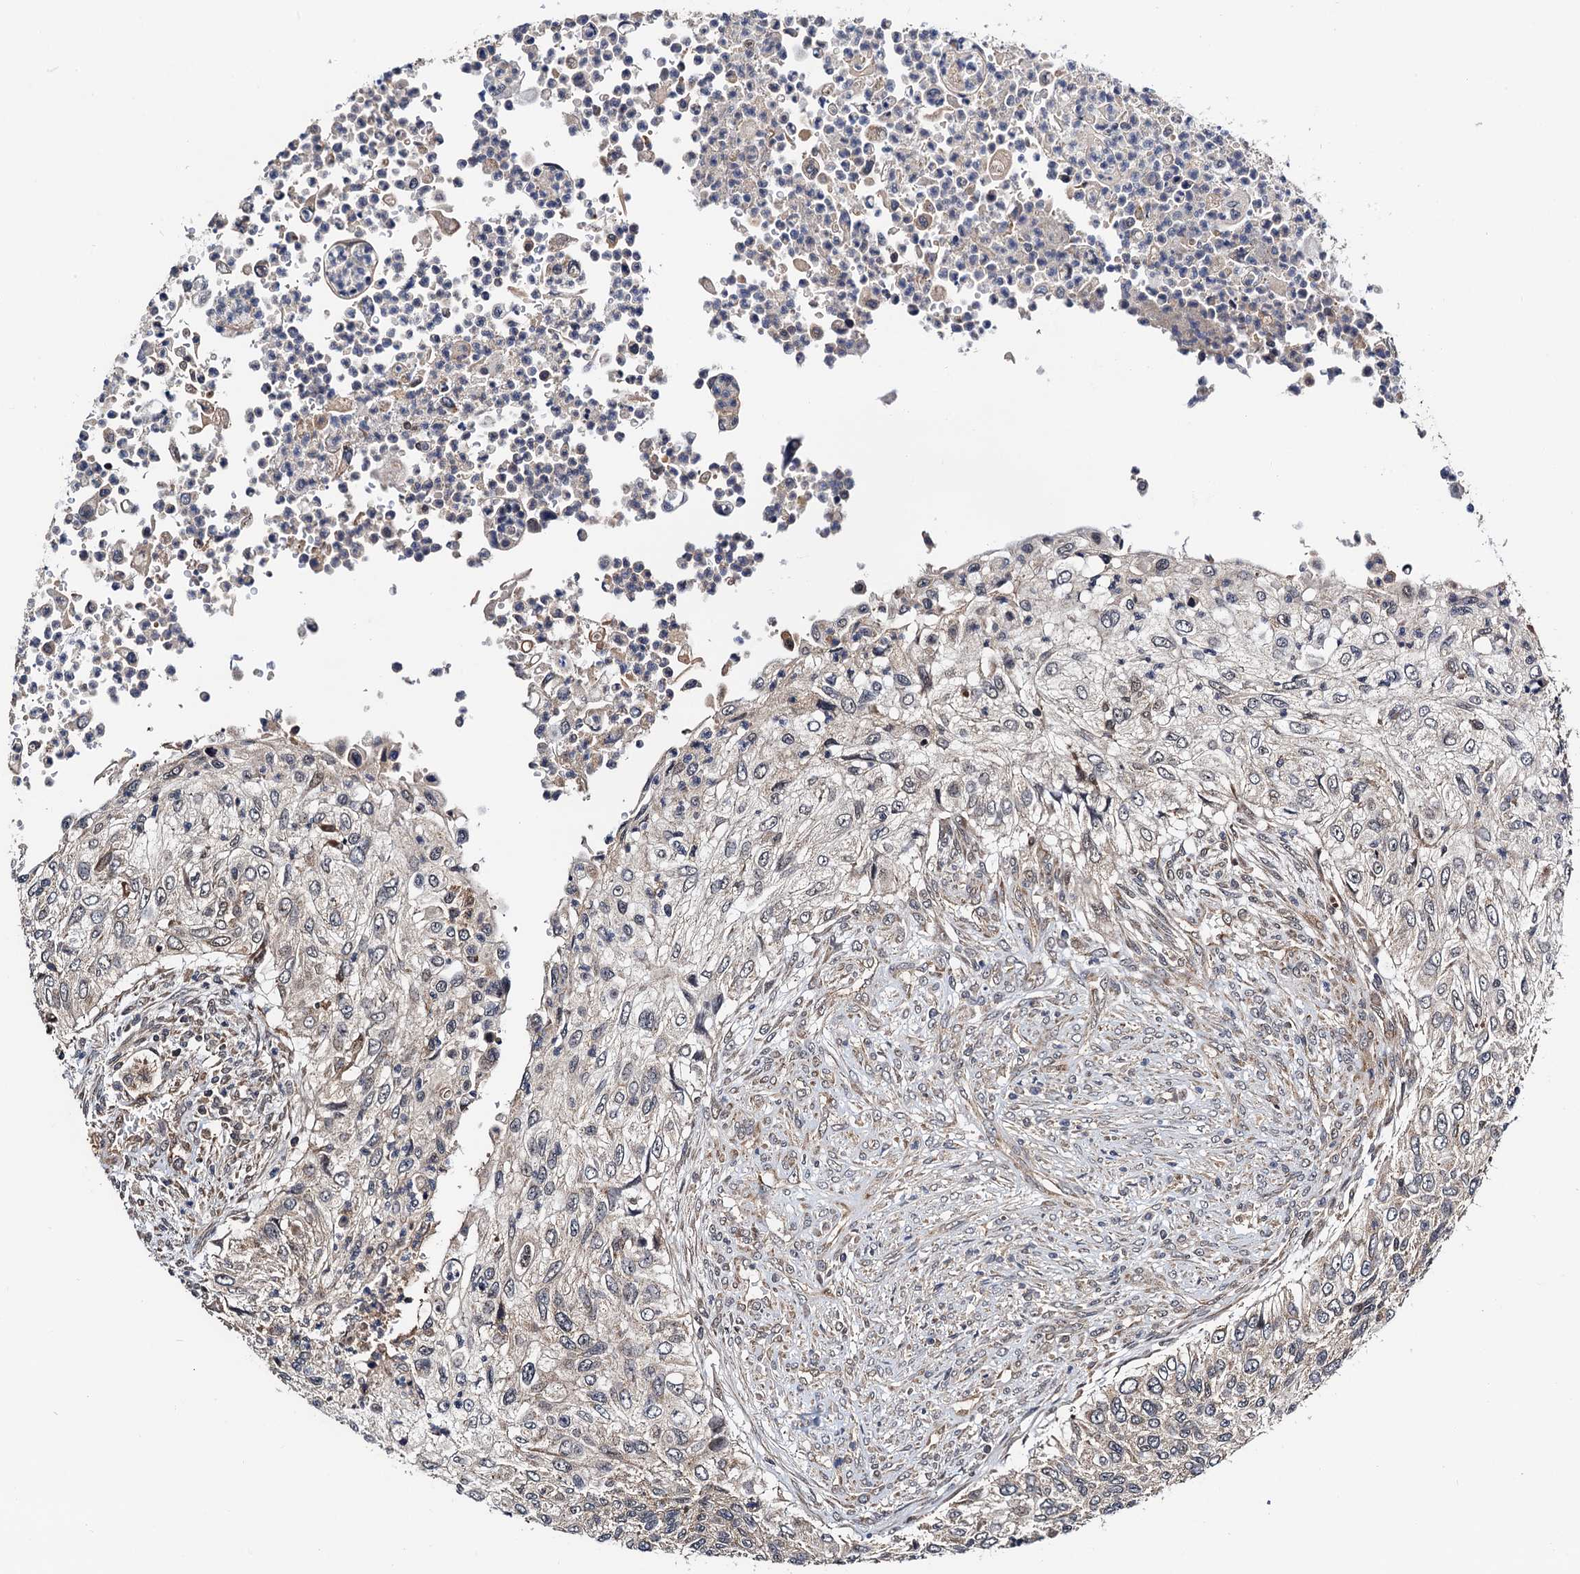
{"staining": {"intensity": "negative", "quantity": "none", "location": "none"}, "tissue": "urothelial cancer", "cell_type": "Tumor cells", "image_type": "cancer", "snomed": [{"axis": "morphology", "description": "Urothelial carcinoma, High grade"}, {"axis": "topography", "description": "Urinary bladder"}], "caption": "This micrograph is of urothelial cancer stained with immunohistochemistry to label a protein in brown with the nuclei are counter-stained blue. There is no expression in tumor cells. (DAB (3,3'-diaminobenzidine) immunohistochemistry (IHC), high magnification).", "gene": "NAA16", "patient": {"sex": "female", "age": 60}}